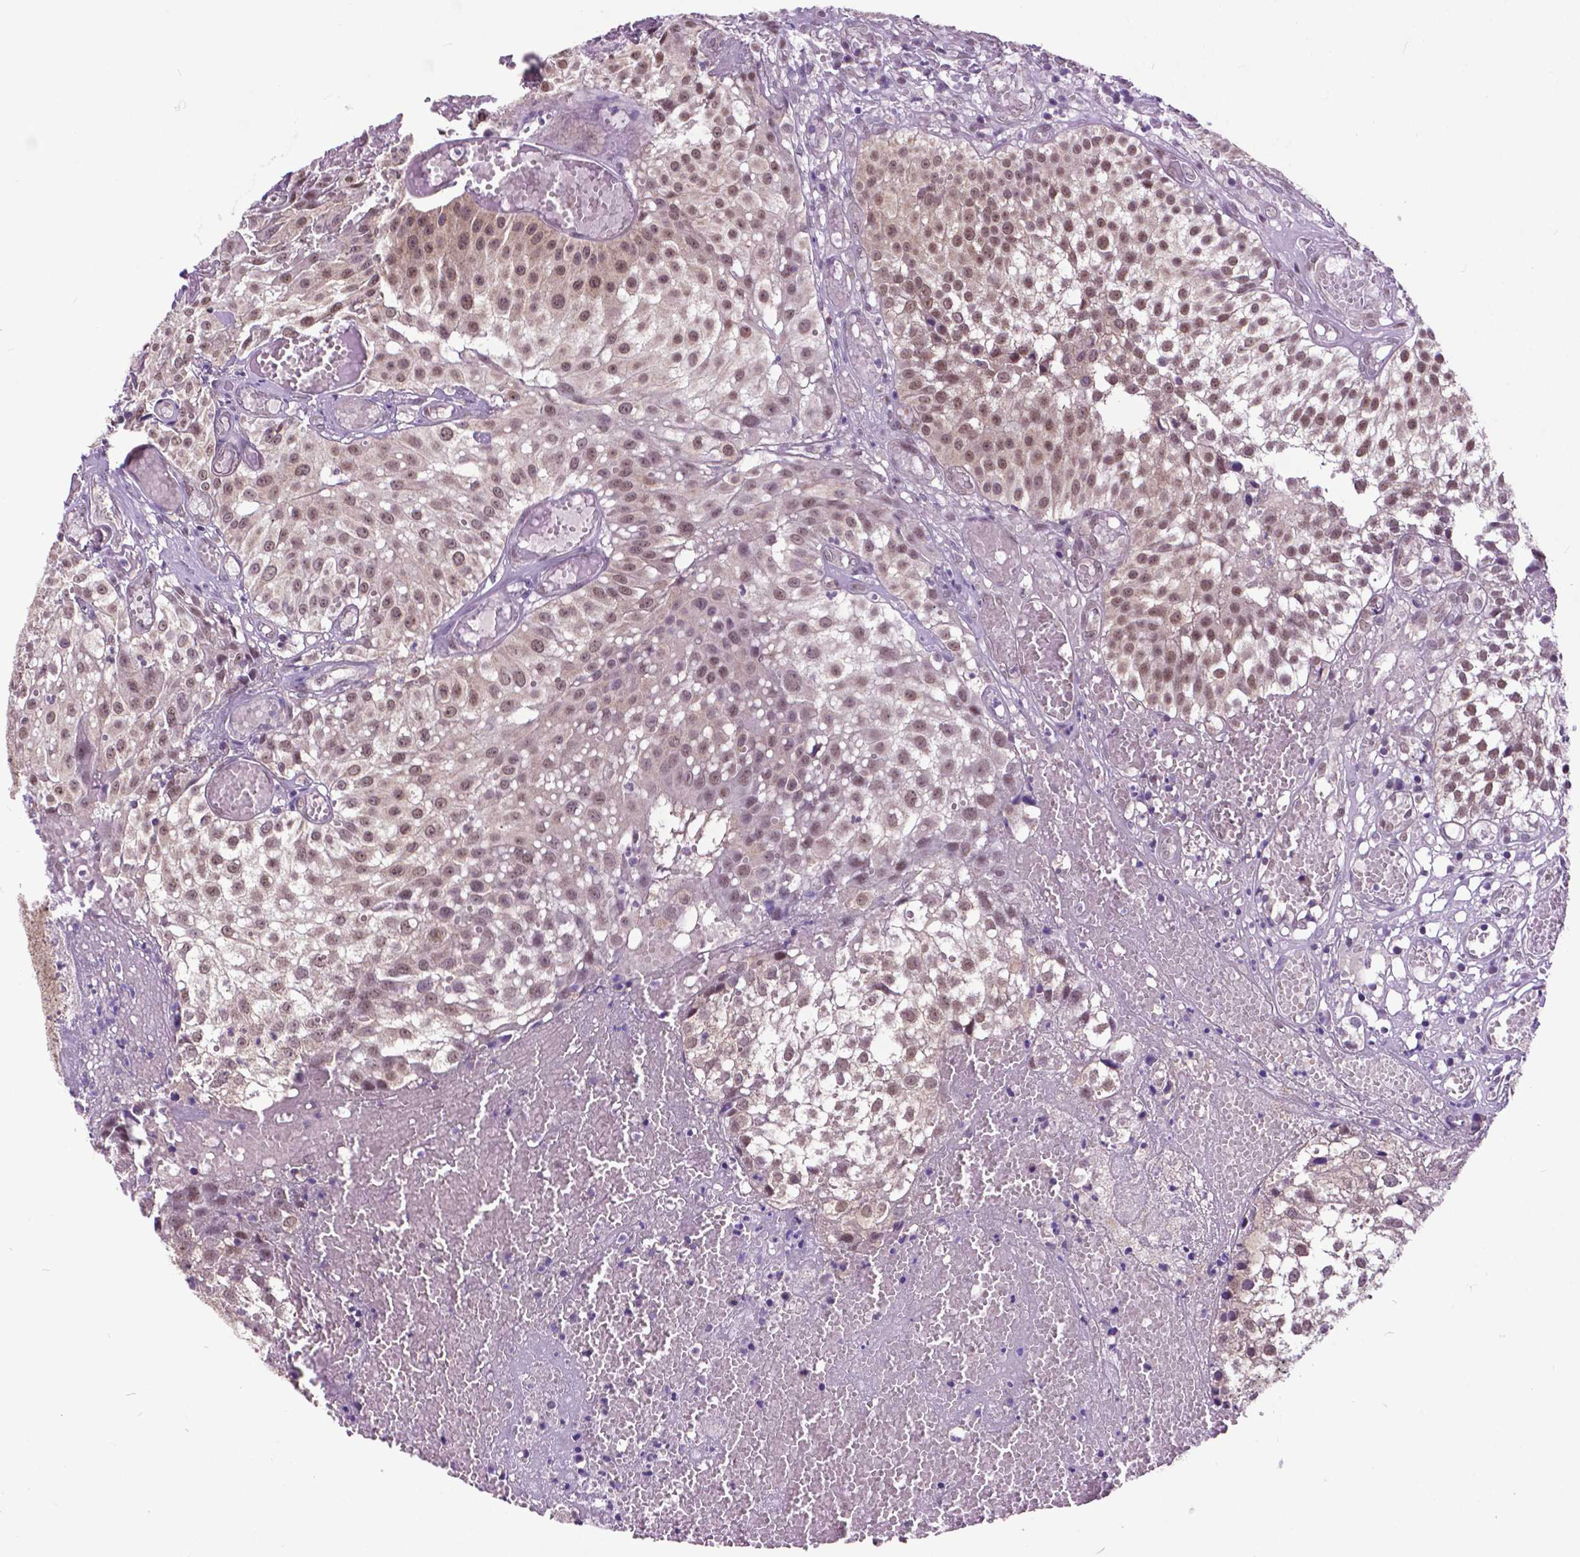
{"staining": {"intensity": "moderate", "quantity": ">75%", "location": "nuclear"}, "tissue": "urothelial cancer", "cell_type": "Tumor cells", "image_type": "cancer", "snomed": [{"axis": "morphology", "description": "Urothelial carcinoma, Low grade"}, {"axis": "topography", "description": "Urinary bladder"}], "caption": "Moderate nuclear expression for a protein is seen in about >75% of tumor cells of urothelial carcinoma (low-grade) using immunohistochemistry (IHC).", "gene": "FAF1", "patient": {"sex": "male", "age": 79}}